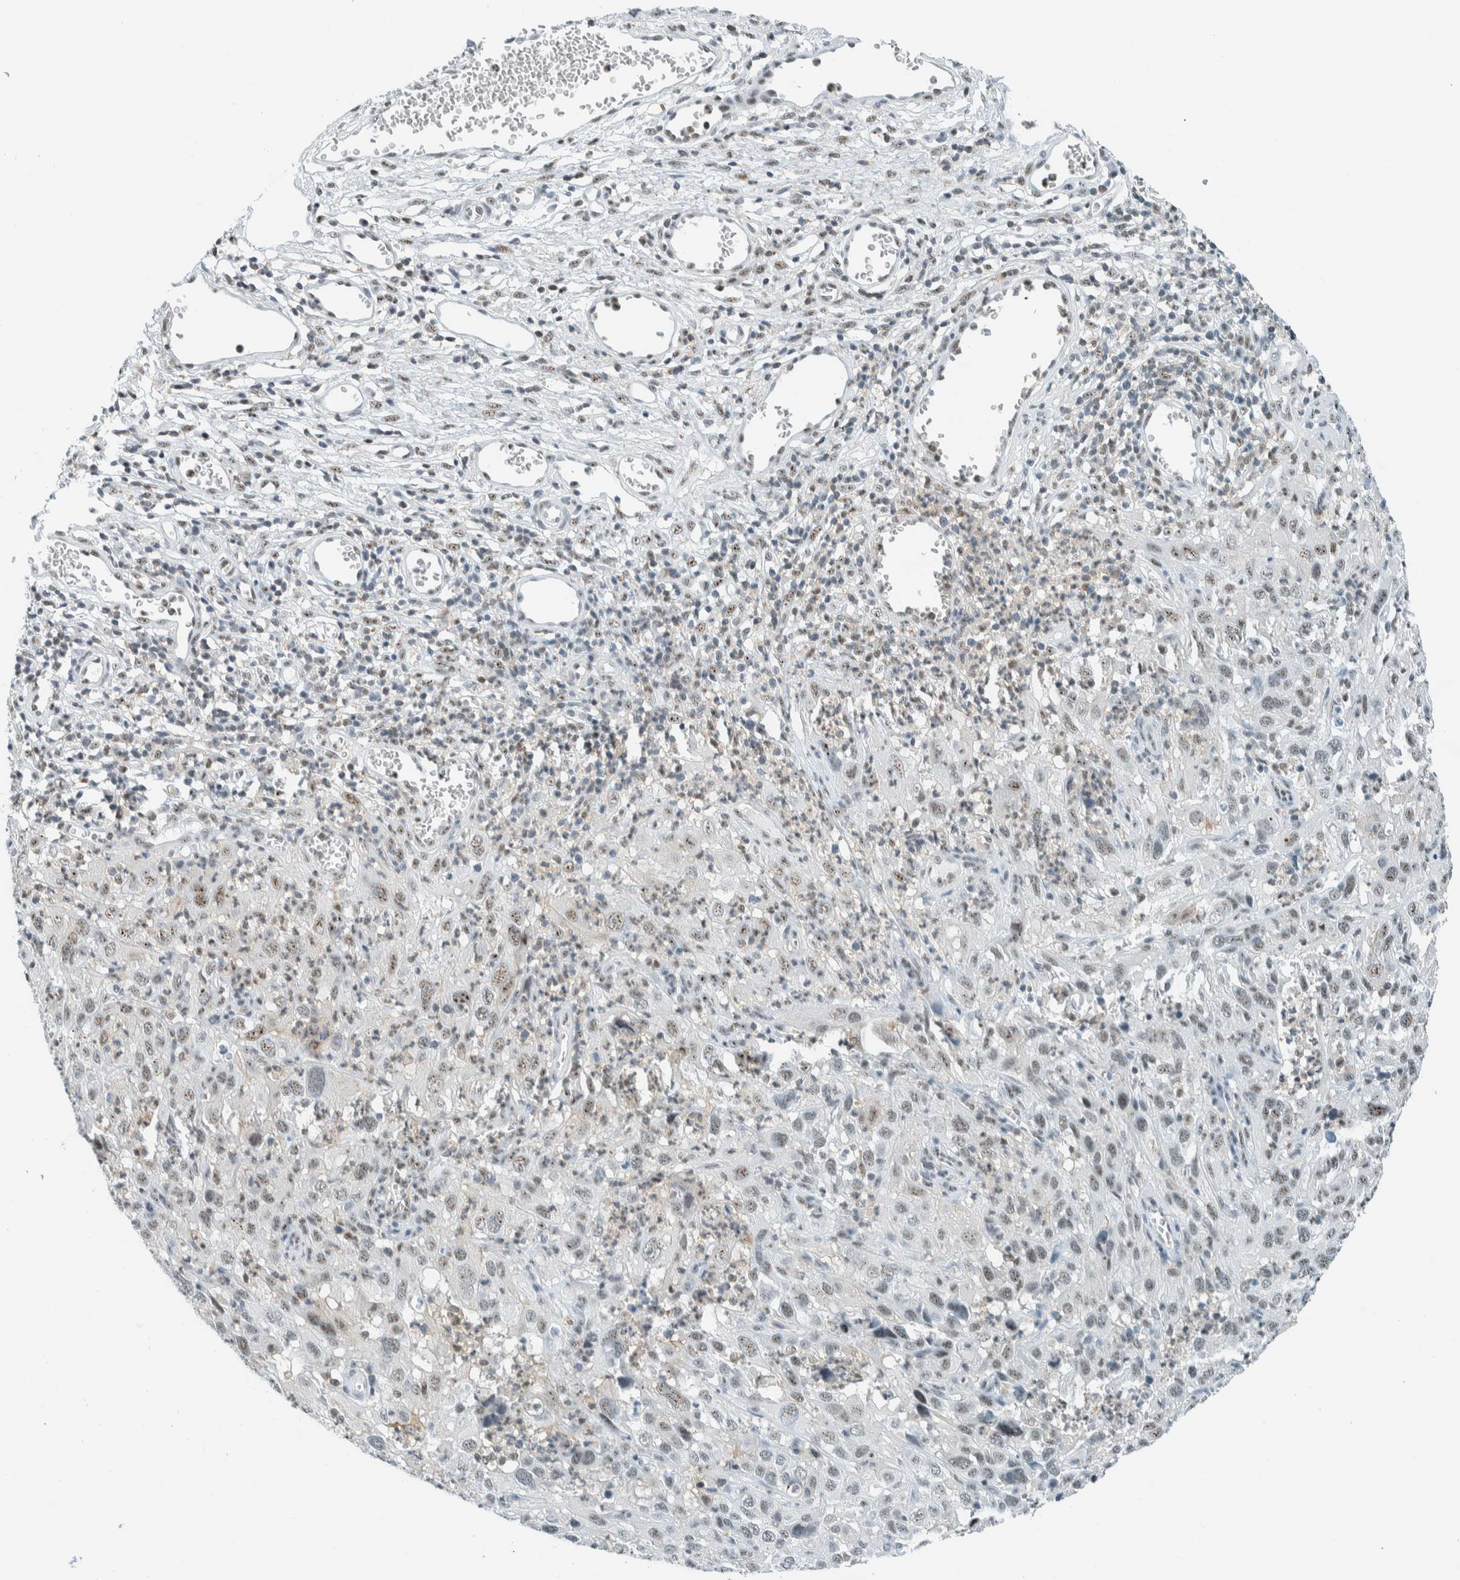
{"staining": {"intensity": "weak", "quantity": "25%-75%", "location": "nuclear"}, "tissue": "cervical cancer", "cell_type": "Tumor cells", "image_type": "cancer", "snomed": [{"axis": "morphology", "description": "Squamous cell carcinoma, NOS"}, {"axis": "topography", "description": "Cervix"}], "caption": "The immunohistochemical stain labels weak nuclear staining in tumor cells of squamous cell carcinoma (cervical) tissue. Nuclei are stained in blue.", "gene": "CYSRT1", "patient": {"sex": "female", "age": 32}}